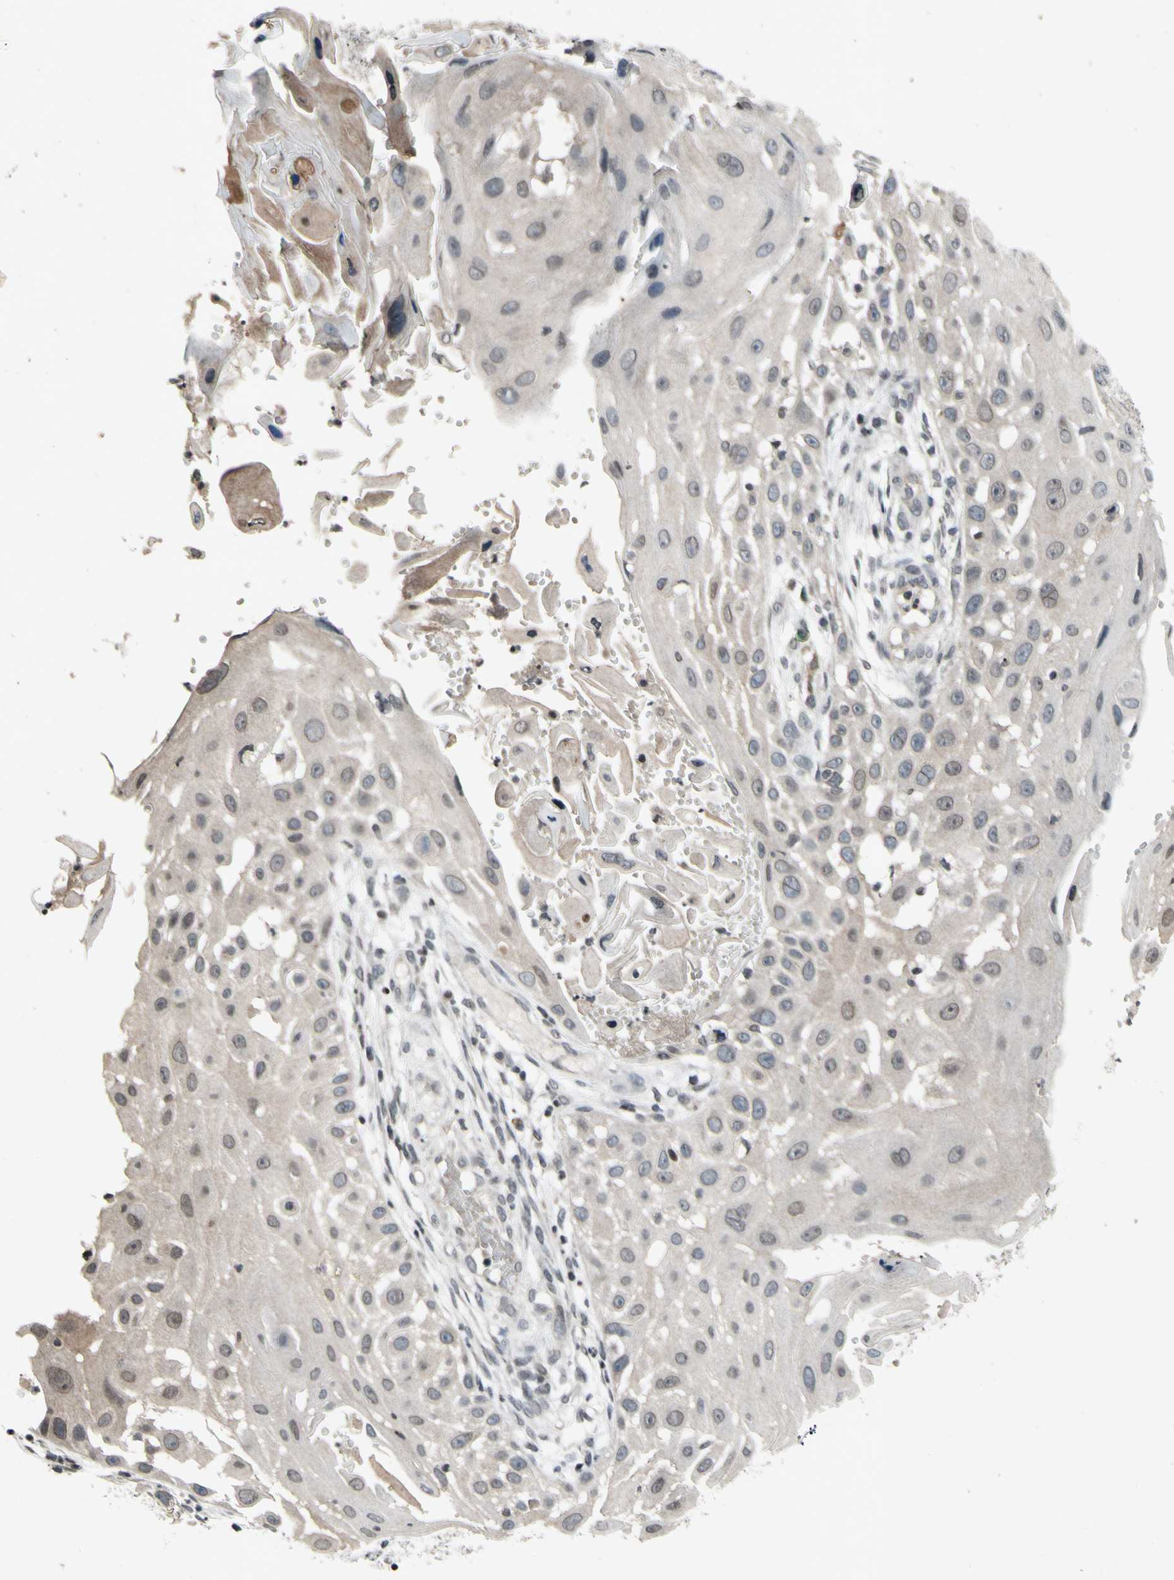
{"staining": {"intensity": "weak", "quantity": ">75%", "location": "cytoplasmic/membranous"}, "tissue": "skin cancer", "cell_type": "Tumor cells", "image_type": "cancer", "snomed": [{"axis": "morphology", "description": "Squamous cell carcinoma, NOS"}, {"axis": "topography", "description": "Skin"}], "caption": "IHC (DAB) staining of squamous cell carcinoma (skin) exhibits weak cytoplasmic/membranous protein expression in about >75% of tumor cells.", "gene": "XPO1", "patient": {"sex": "female", "age": 44}}